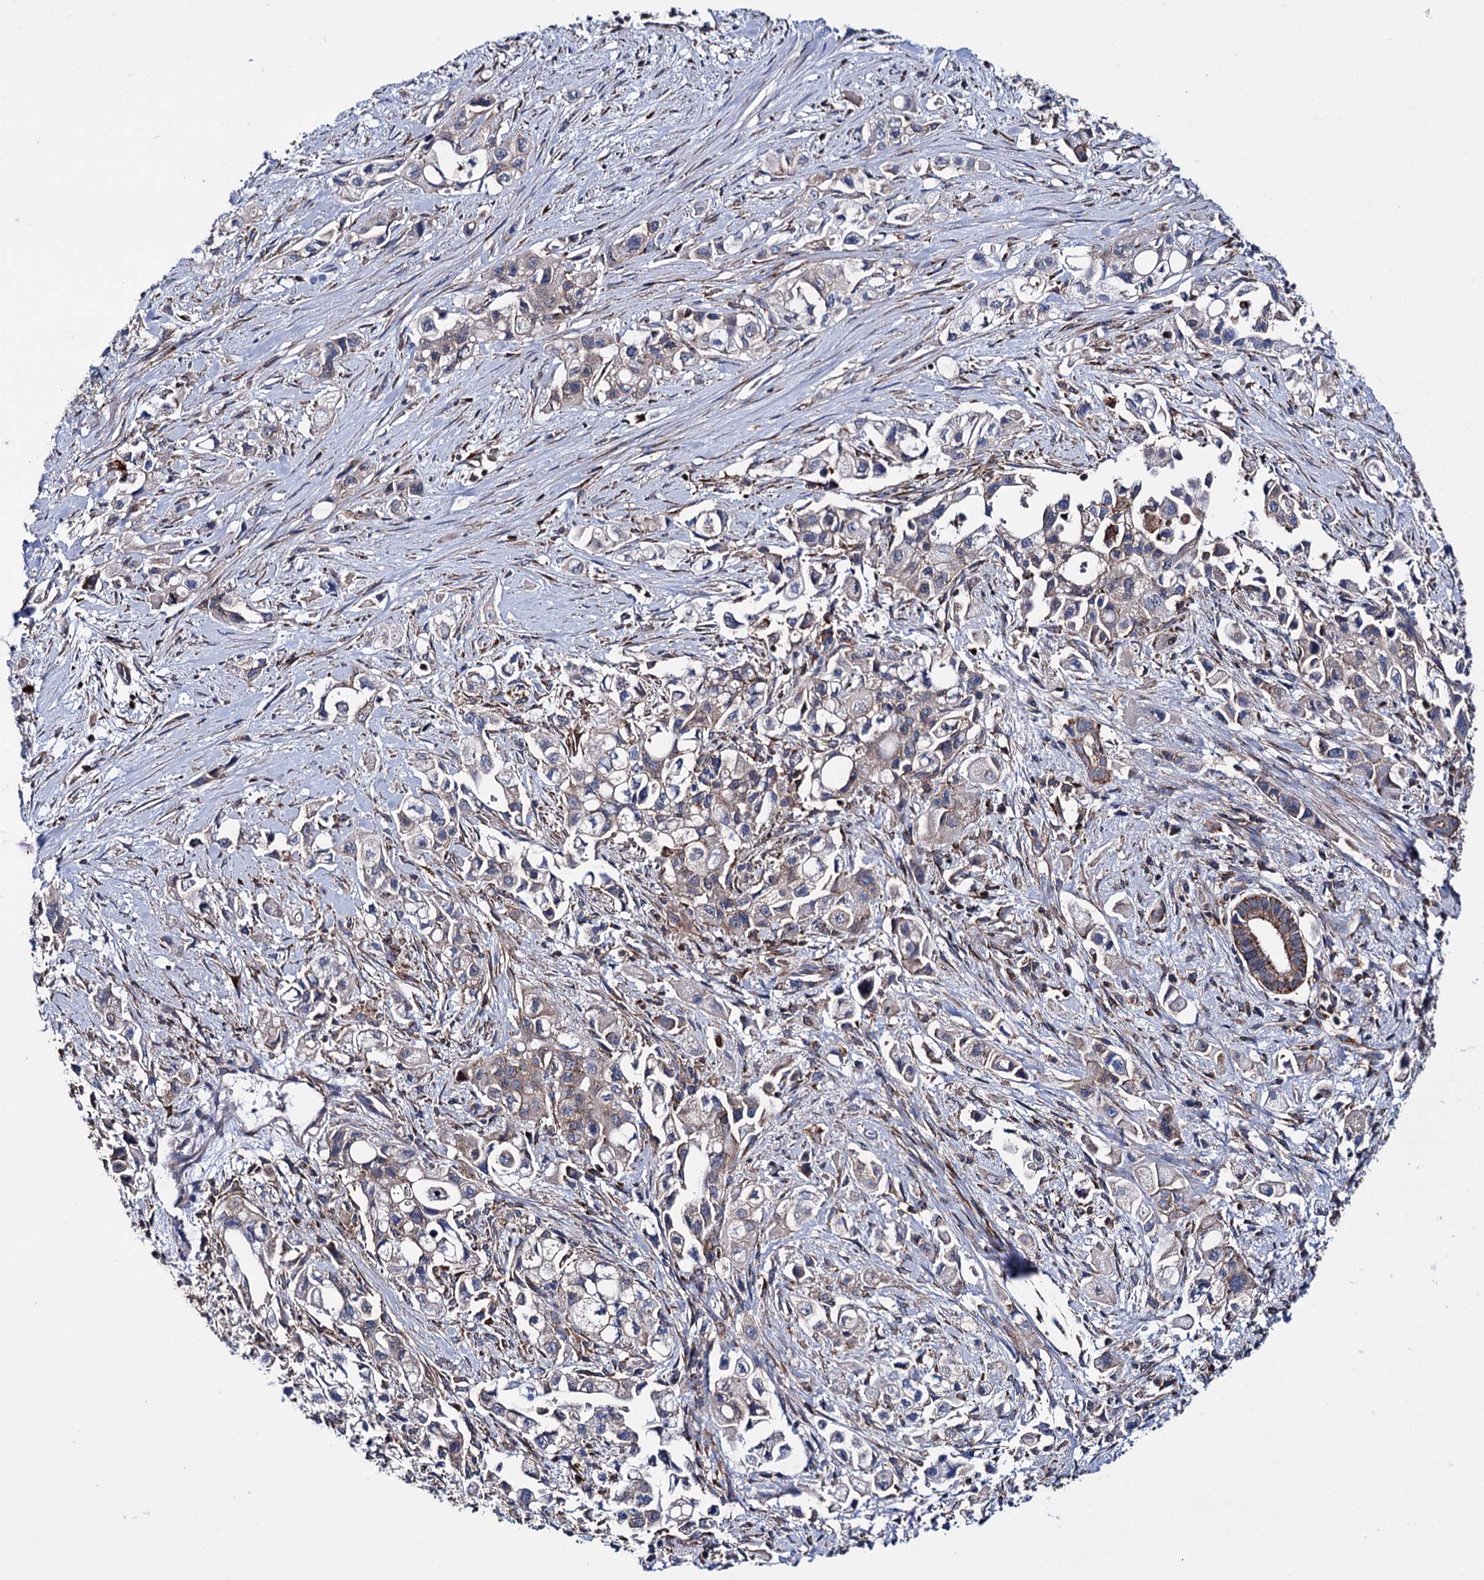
{"staining": {"intensity": "weak", "quantity": "<25%", "location": "cytoplasmic/membranous"}, "tissue": "pancreatic cancer", "cell_type": "Tumor cells", "image_type": "cancer", "snomed": [{"axis": "morphology", "description": "Adenocarcinoma, NOS"}, {"axis": "topography", "description": "Pancreas"}], "caption": "Immunohistochemistry image of neoplastic tissue: human pancreatic adenocarcinoma stained with DAB (3,3'-diaminobenzidine) demonstrates no significant protein staining in tumor cells.", "gene": "DEF6", "patient": {"sex": "female", "age": 66}}